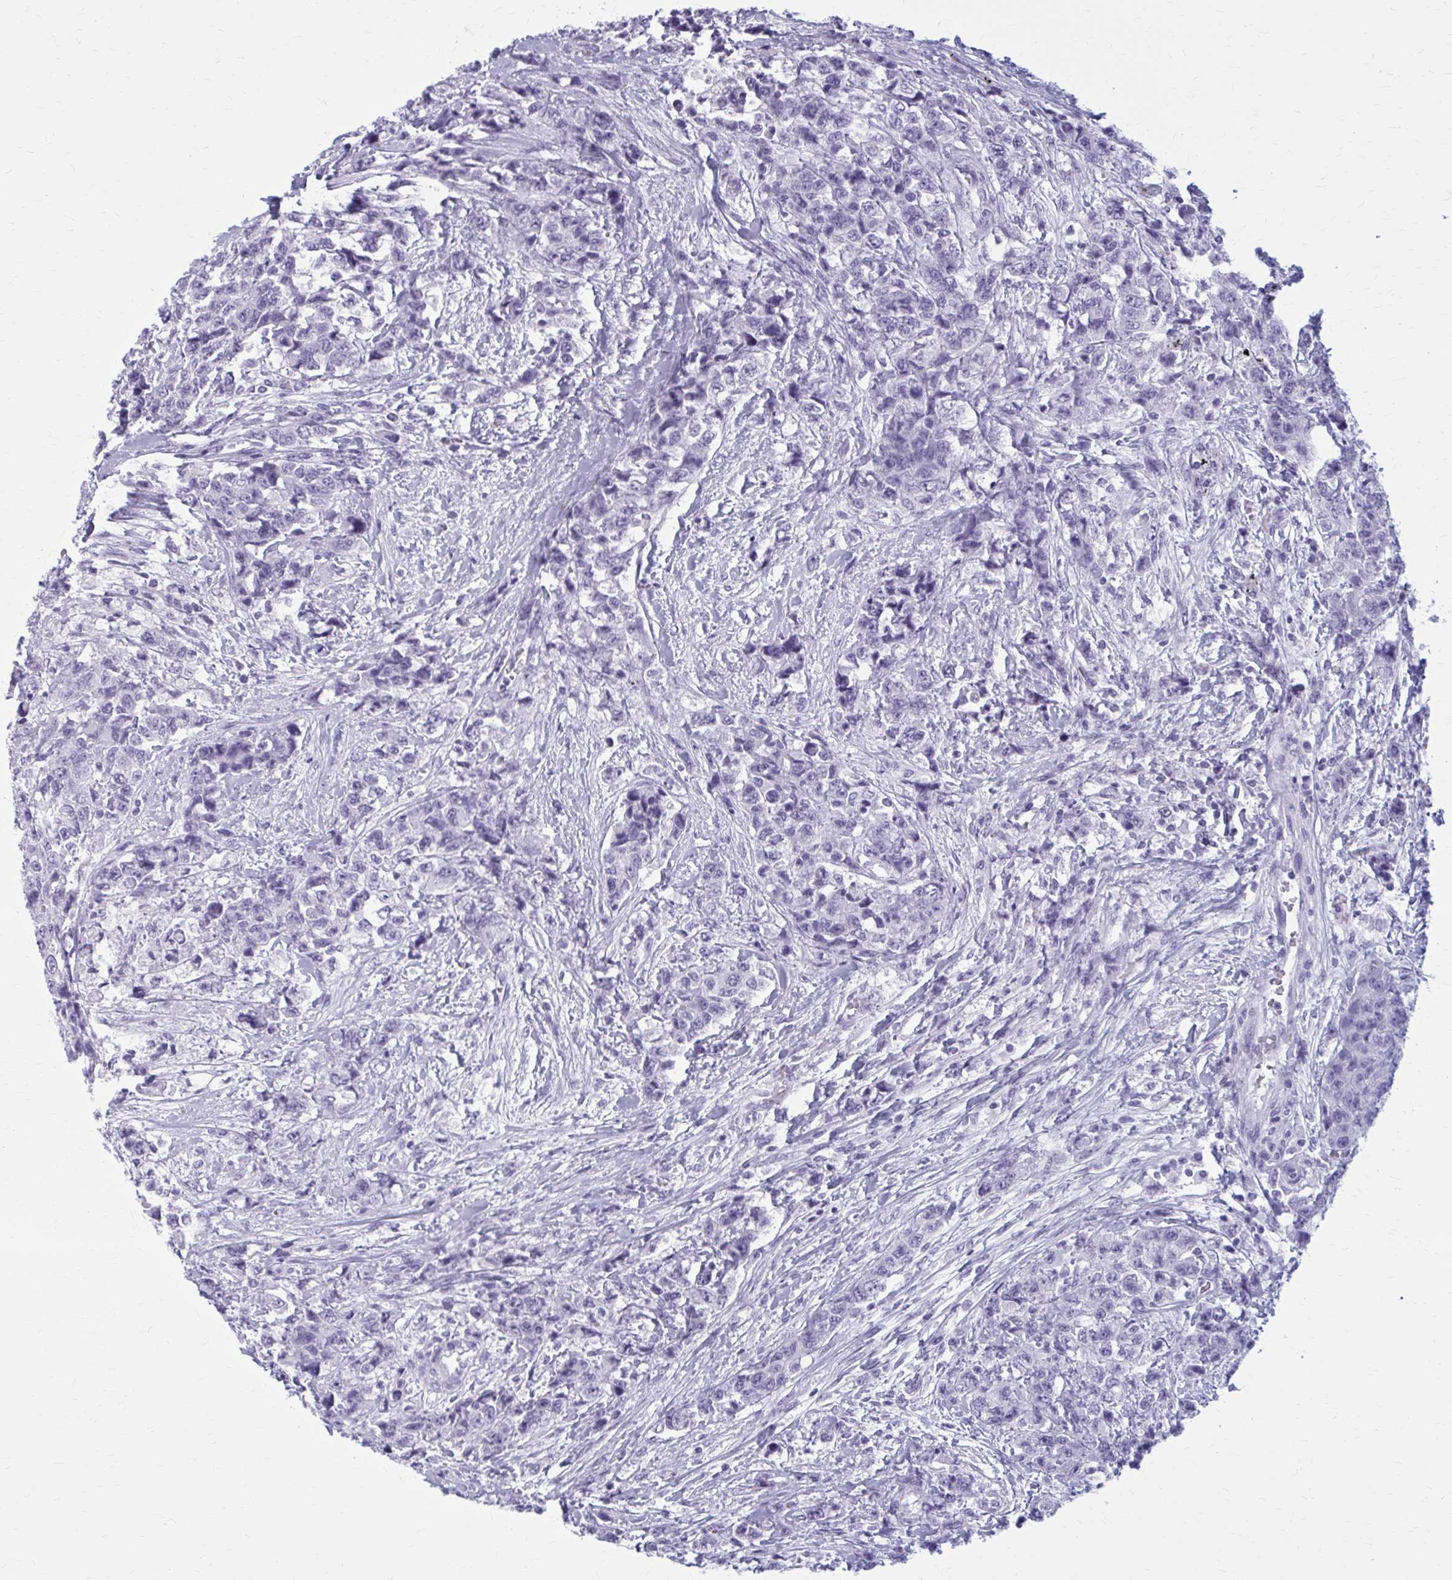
{"staining": {"intensity": "negative", "quantity": "none", "location": "none"}, "tissue": "urothelial cancer", "cell_type": "Tumor cells", "image_type": "cancer", "snomed": [{"axis": "morphology", "description": "Urothelial carcinoma, High grade"}, {"axis": "topography", "description": "Urinary bladder"}], "caption": "There is no significant positivity in tumor cells of urothelial cancer.", "gene": "ZDHHC7", "patient": {"sex": "female", "age": 78}}